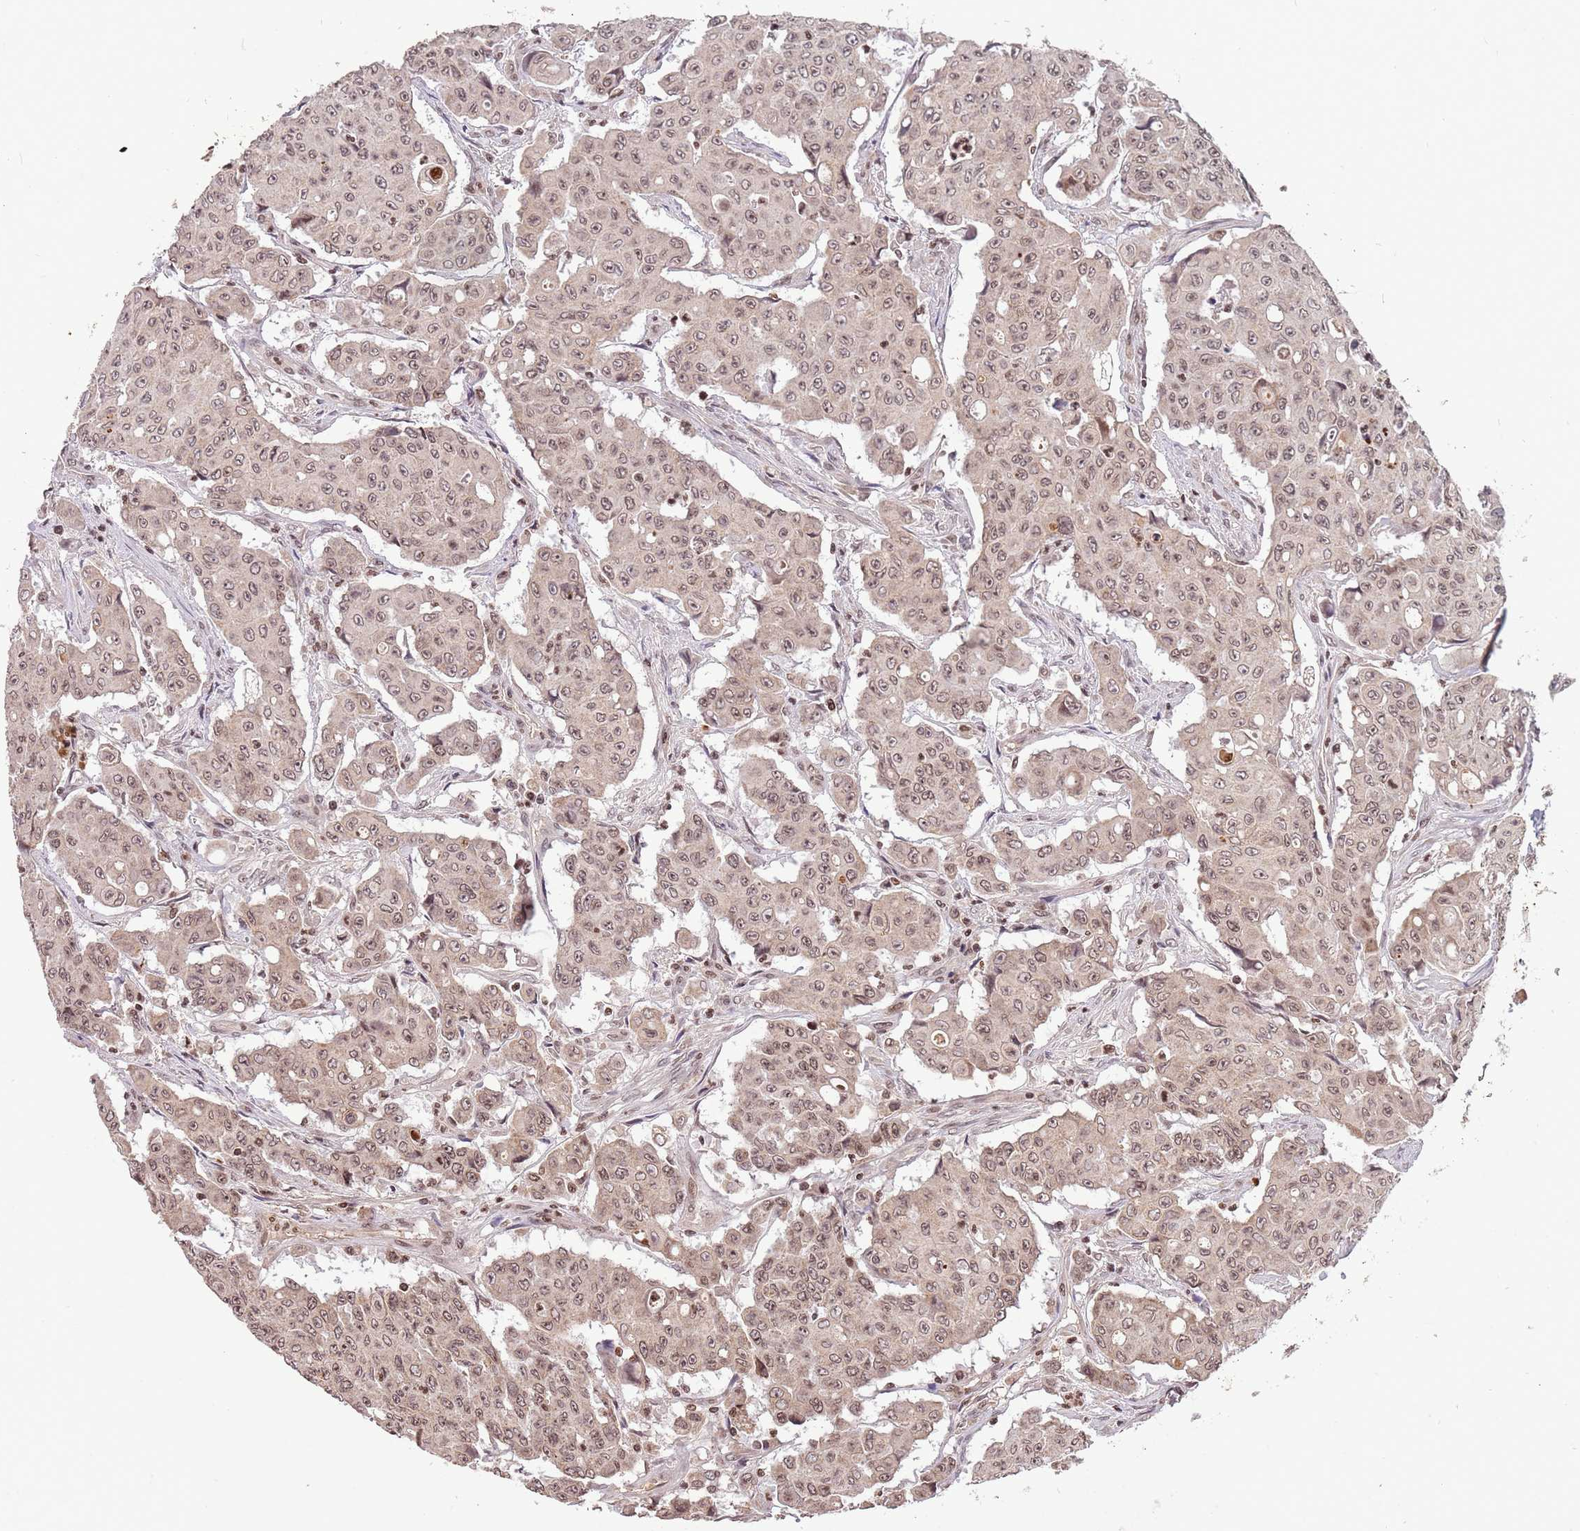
{"staining": {"intensity": "moderate", "quantity": ">75%", "location": "nuclear"}, "tissue": "colorectal cancer", "cell_type": "Tumor cells", "image_type": "cancer", "snomed": [{"axis": "morphology", "description": "Adenocarcinoma, NOS"}, {"axis": "topography", "description": "Colon"}], "caption": "The image demonstrates immunohistochemical staining of colorectal cancer. There is moderate nuclear expression is identified in about >75% of tumor cells. The protein is shown in brown color, while the nuclei are stained blue.", "gene": "SAMSN1", "patient": {"sex": "male", "age": 51}}